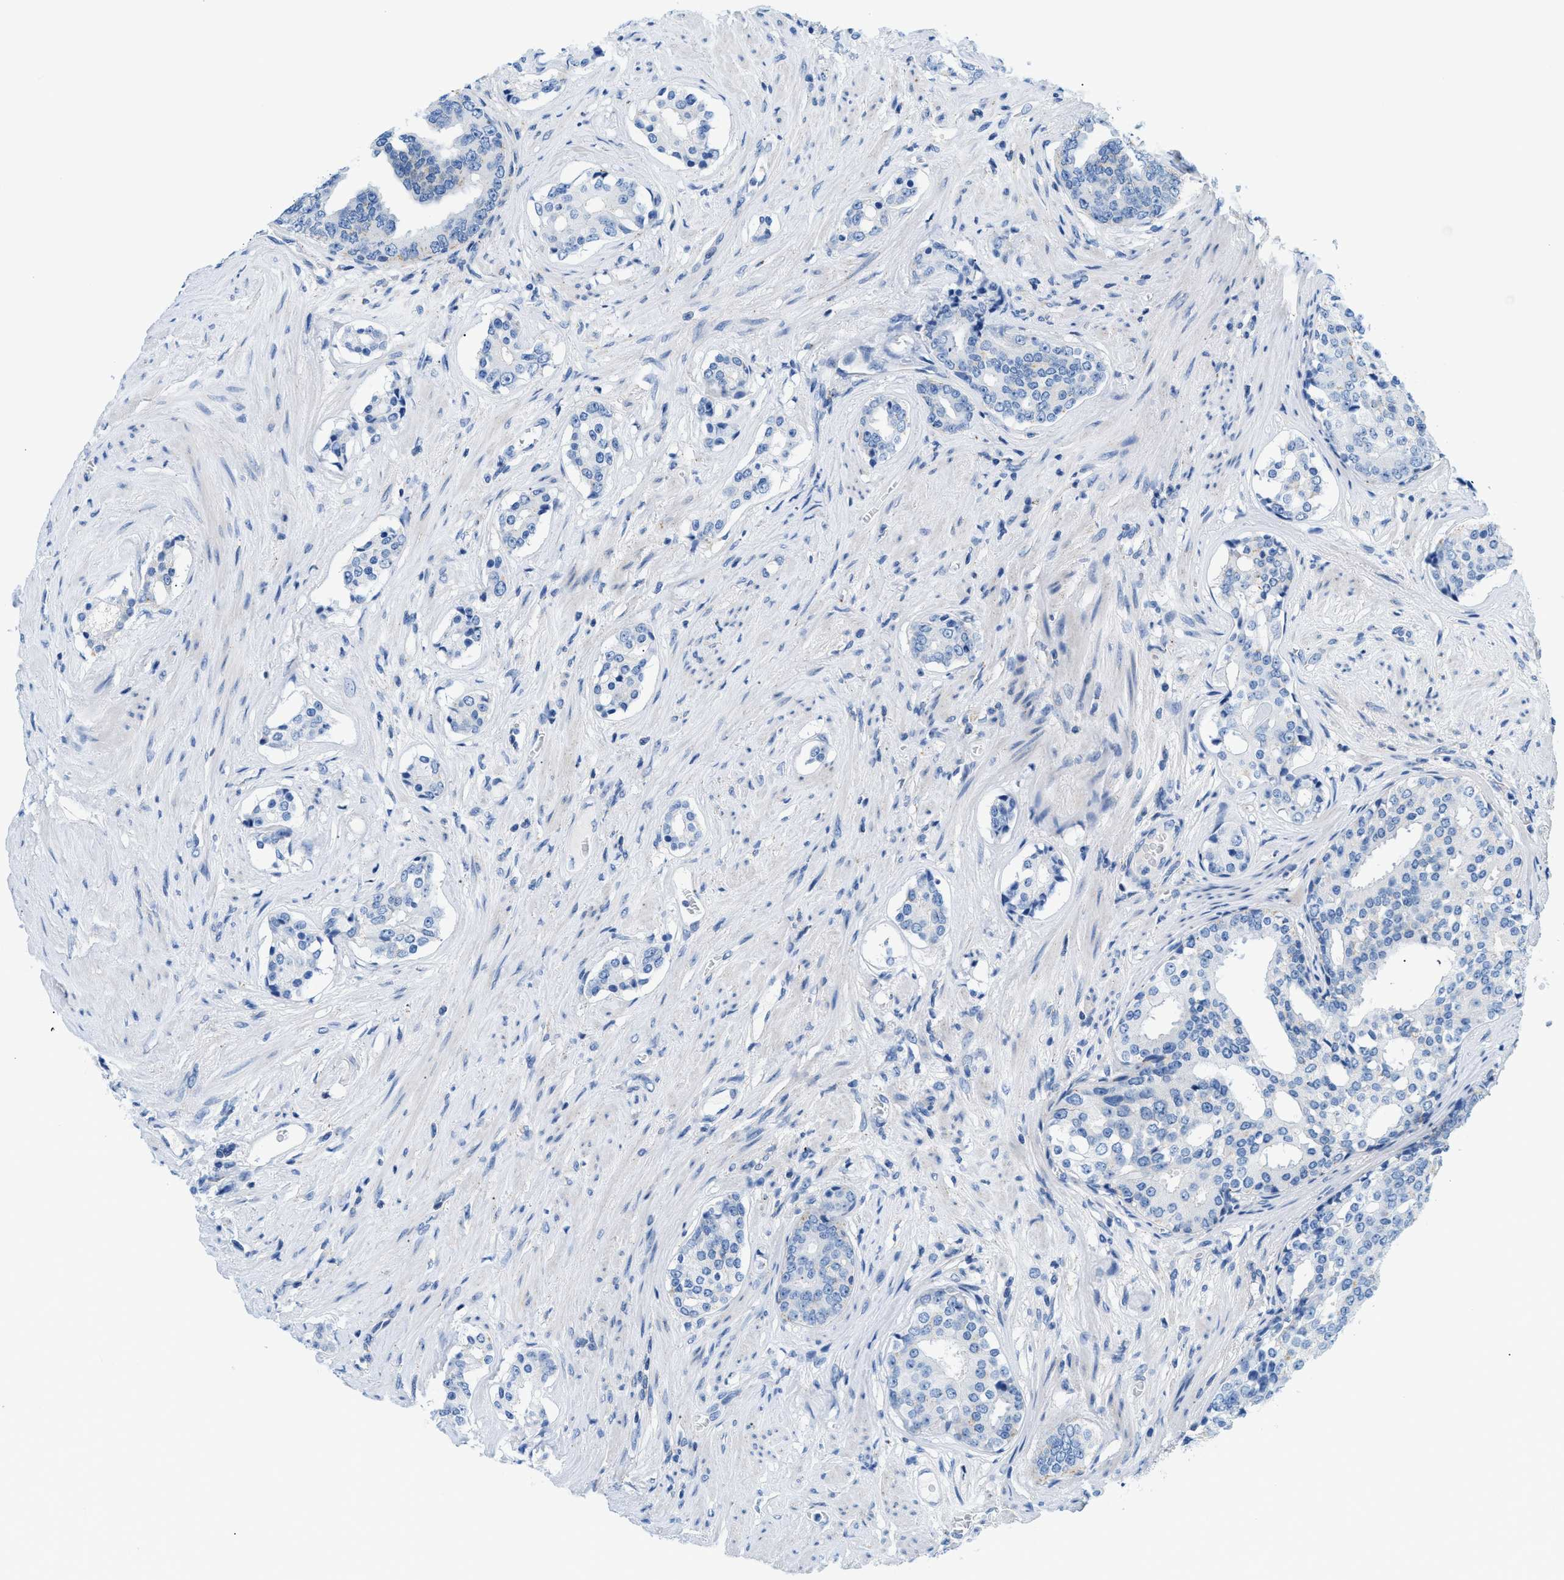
{"staining": {"intensity": "negative", "quantity": "none", "location": "none"}, "tissue": "prostate cancer", "cell_type": "Tumor cells", "image_type": "cancer", "snomed": [{"axis": "morphology", "description": "Adenocarcinoma, High grade"}, {"axis": "topography", "description": "Prostate"}], "caption": "Prostate cancer (high-grade adenocarcinoma) was stained to show a protein in brown. There is no significant expression in tumor cells.", "gene": "FDCSP", "patient": {"sex": "male", "age": 71}}